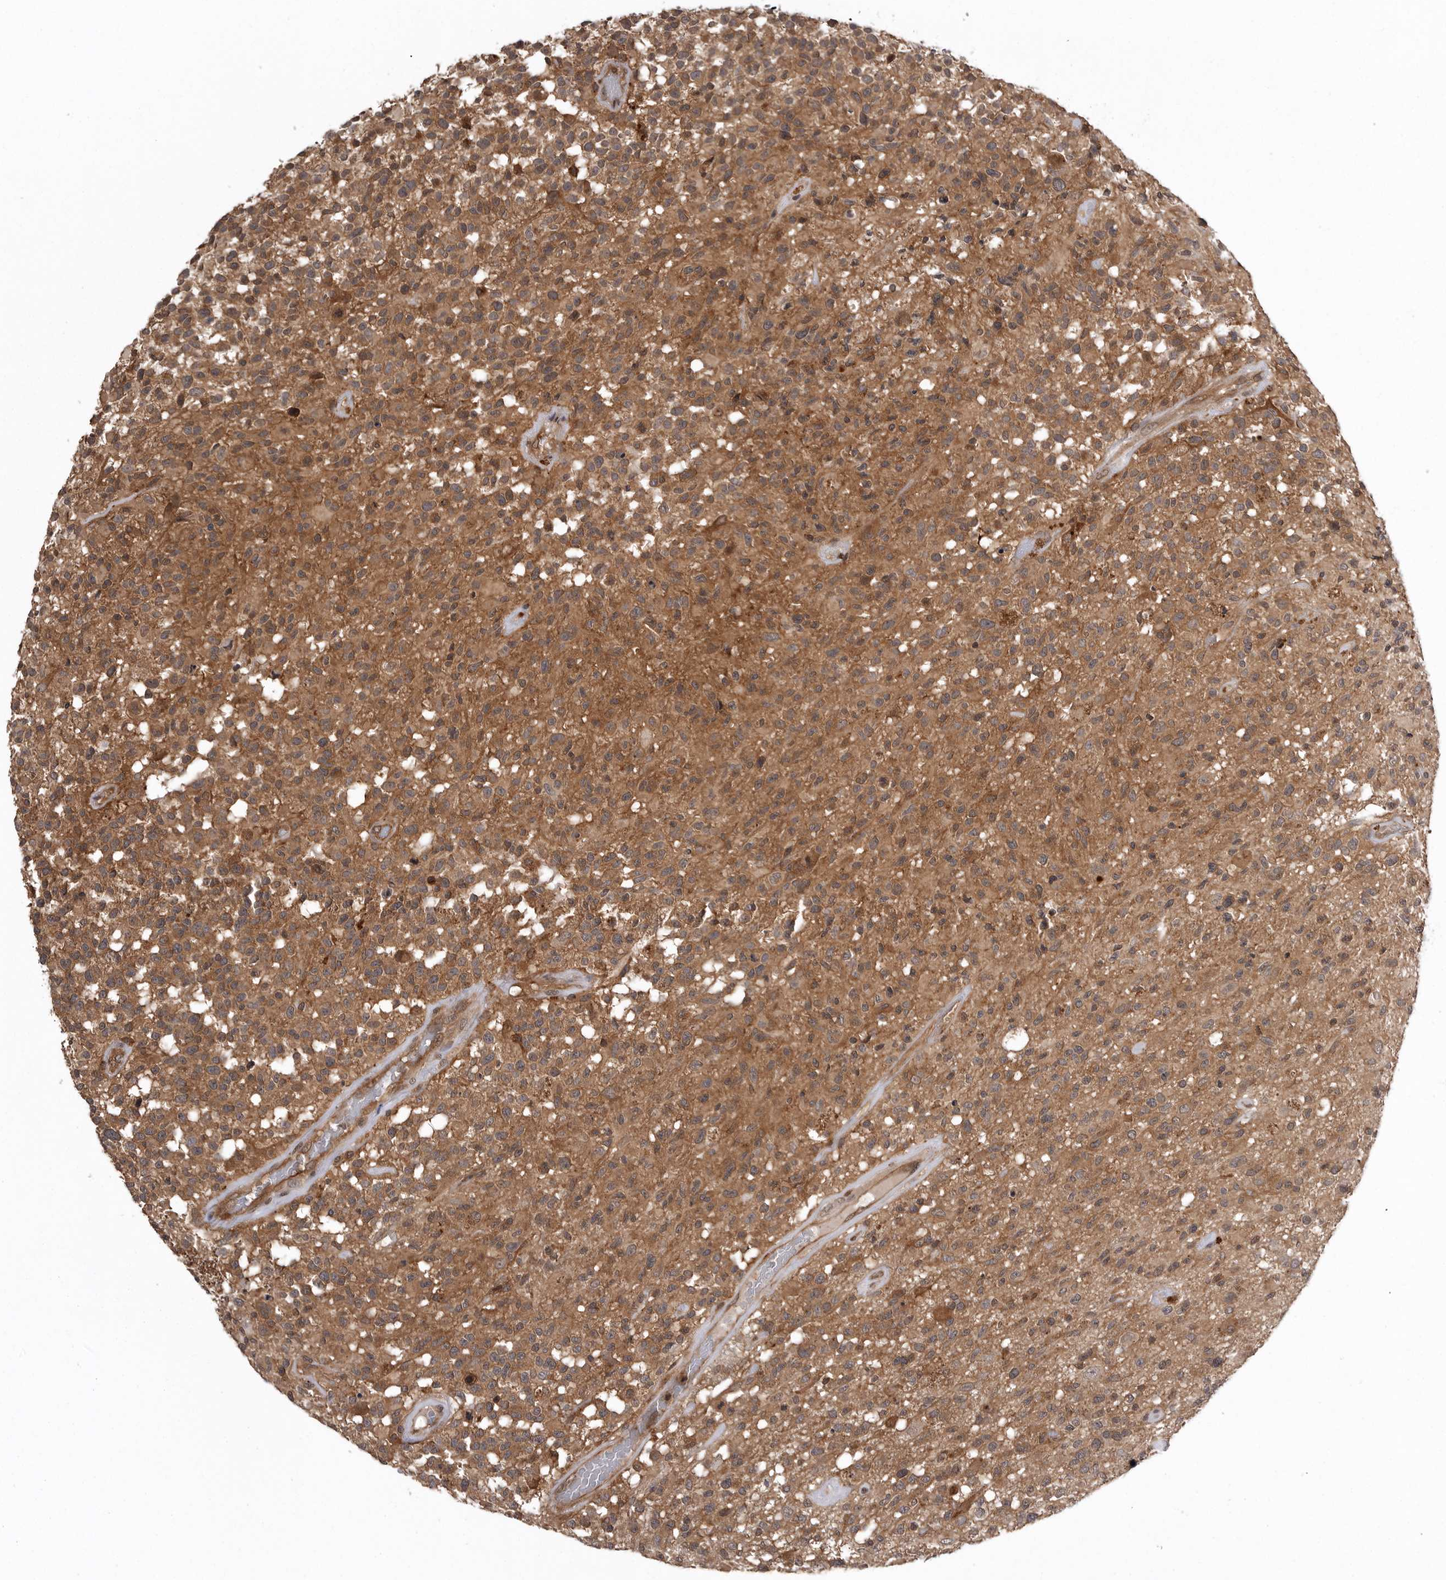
{"staining": {"intensity": "moderate", "quantity": ">75%", "location": "cytoplasmic/membranous"}, "tissue": "glioma", "cell_type": "Tumor cells", "image_type": "cancer", "snomed": [{"axis": "morphology", "description": "Glioma, malignant, High grade"}, {"axis": "morphology", "description": "Glioblastoma, NOS"}, {"axis": "topography", "description": "Brain"}], "caption": "Glioma was stained to show a protein in brown. There is medium levels of moderate cytoplasmic/membranous staining in approximately >75% of tumor cells.", "gene": "AOAH", "patient": {"sex": "male", "age": 60}}